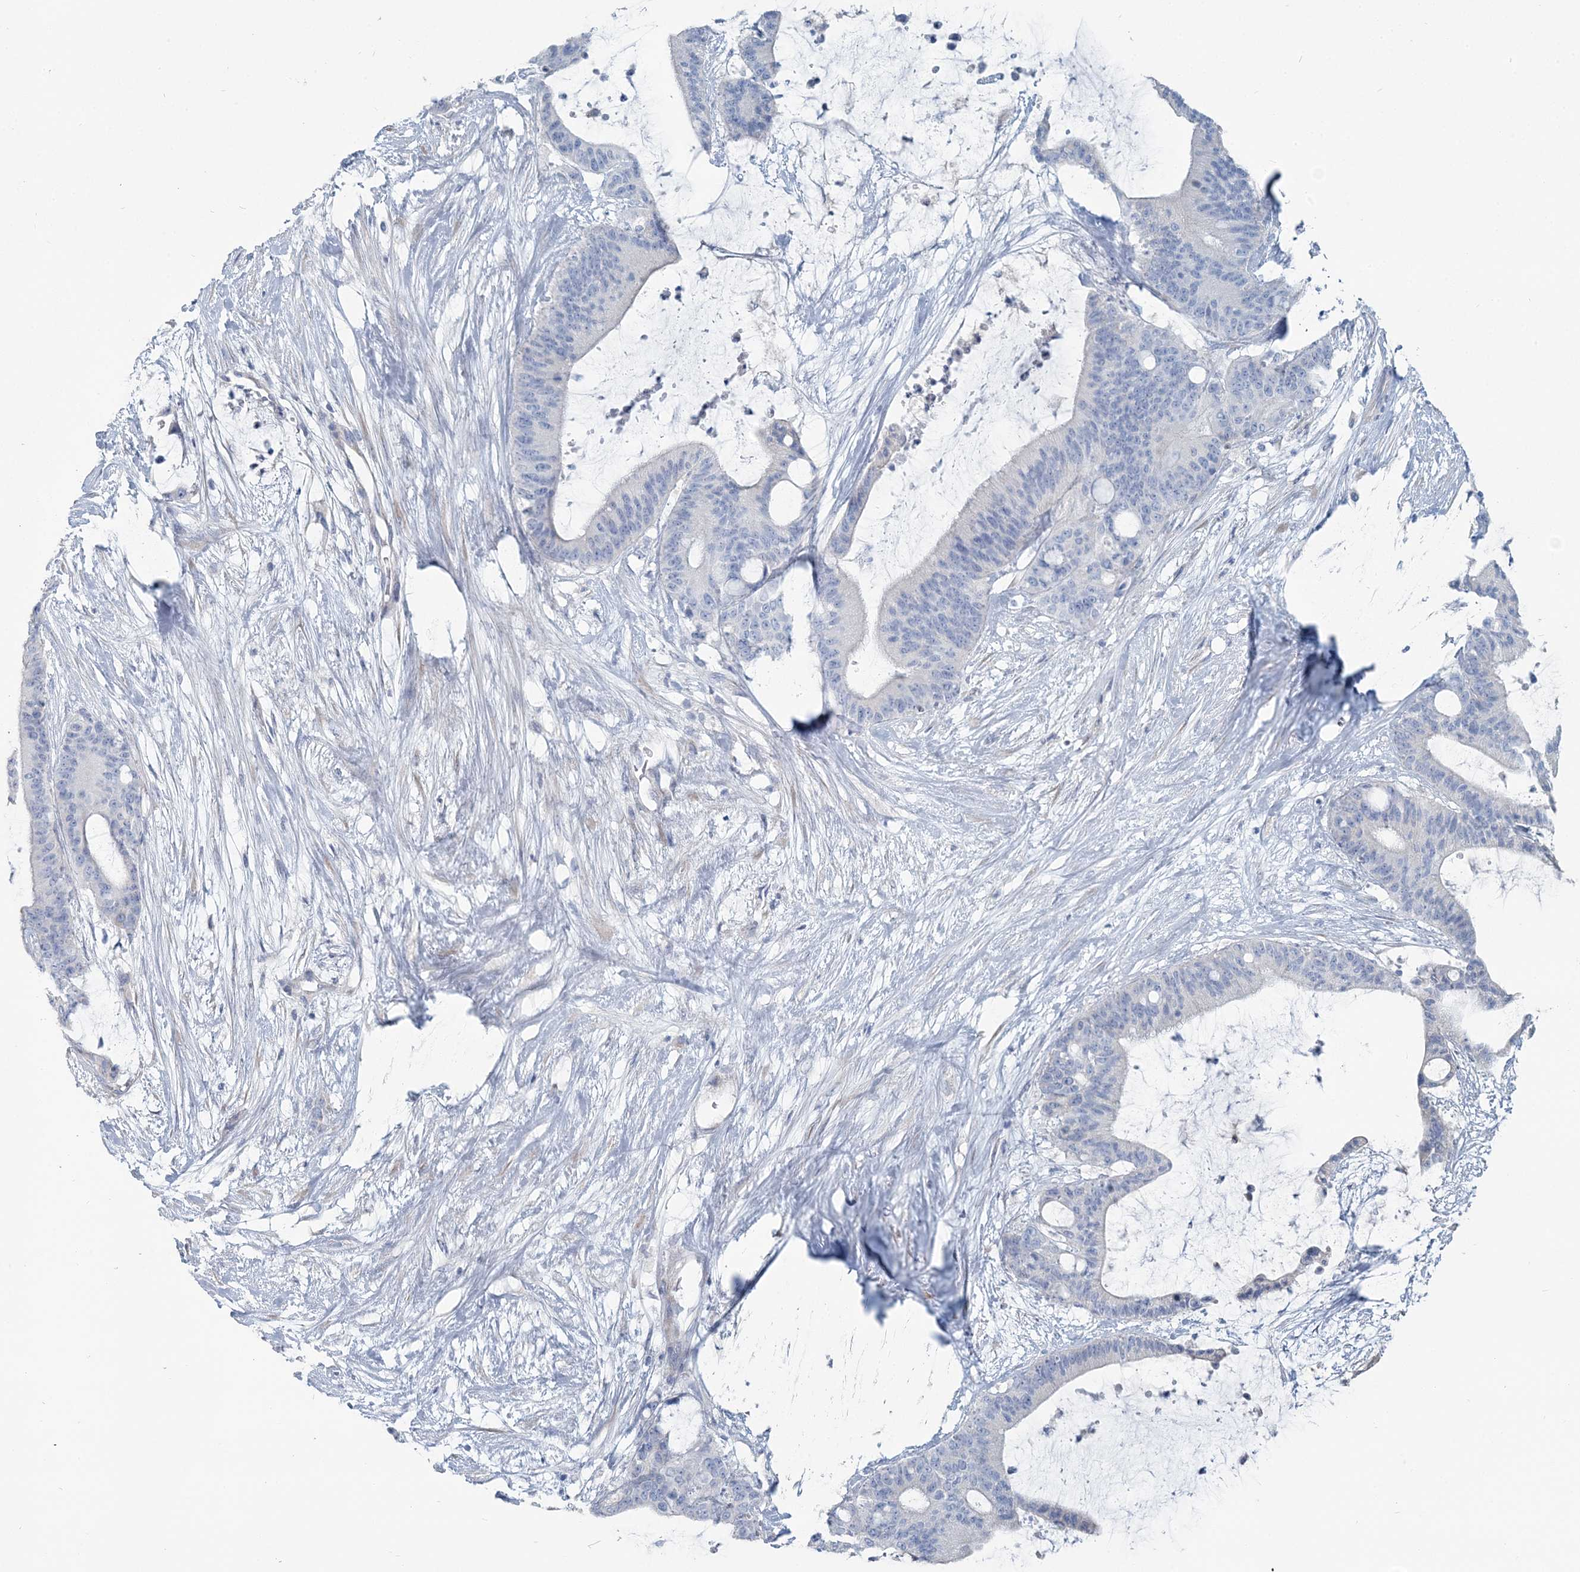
{"staining": {"intensity": "negative", "quantity": "none", "location": "none"}, "tissue": "liver cancer", "cell_type": "Tumor cells", "image_type": "cancer", "snomed": [{"axis": "morphology", "description": "Cholangiocarcinoma"}, {"axis": "topography", "description": "Liver"}], "caption": "Immunohistochemistry of liver cancer reveals no staining in tumor cells.", "gene": "CMBL", "patient": {"sex": "female", "age": 73}}